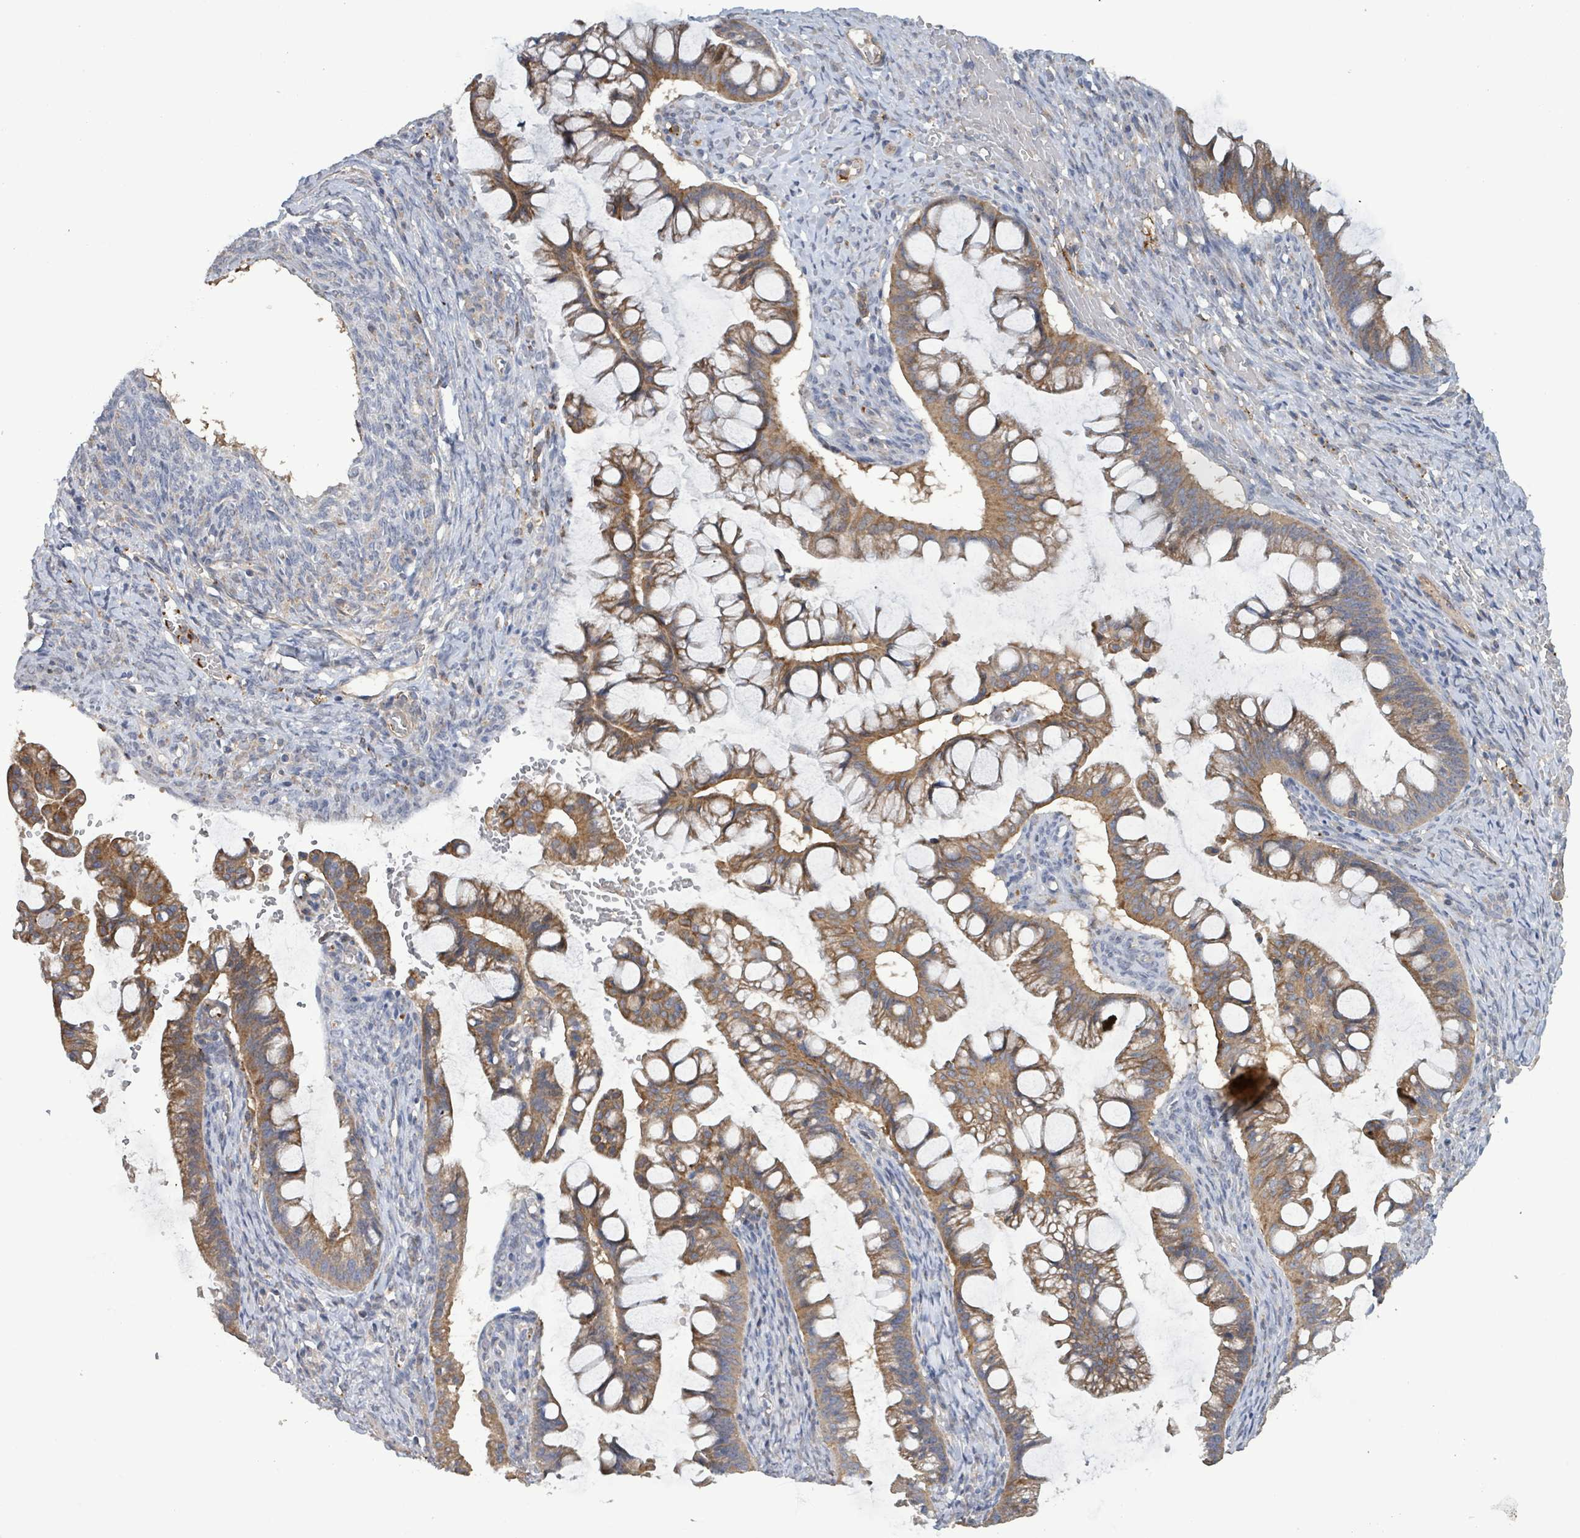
{"staining": {"intensity": "moderate", "quantity": ">75%", "location": "cytoplasmic/membranous"}, "tissue": "ovarian cancer", "cell_type": "Tumor cells", "image_type": "cancer", "snomed": [{"axis": "morphology", "description": "Cystadenocarcinoma, mucinous, NOS"}, {"axis": "topography", "description": "Ovary"}], "caption": "The micrograph displays a brown stain indicating the presence of a protein in the cytoplasmic/membranous of tumor cells in ovarian cancer.", "gene": "PLAAT1", "patient": {"sex": "female", "age": 73}}